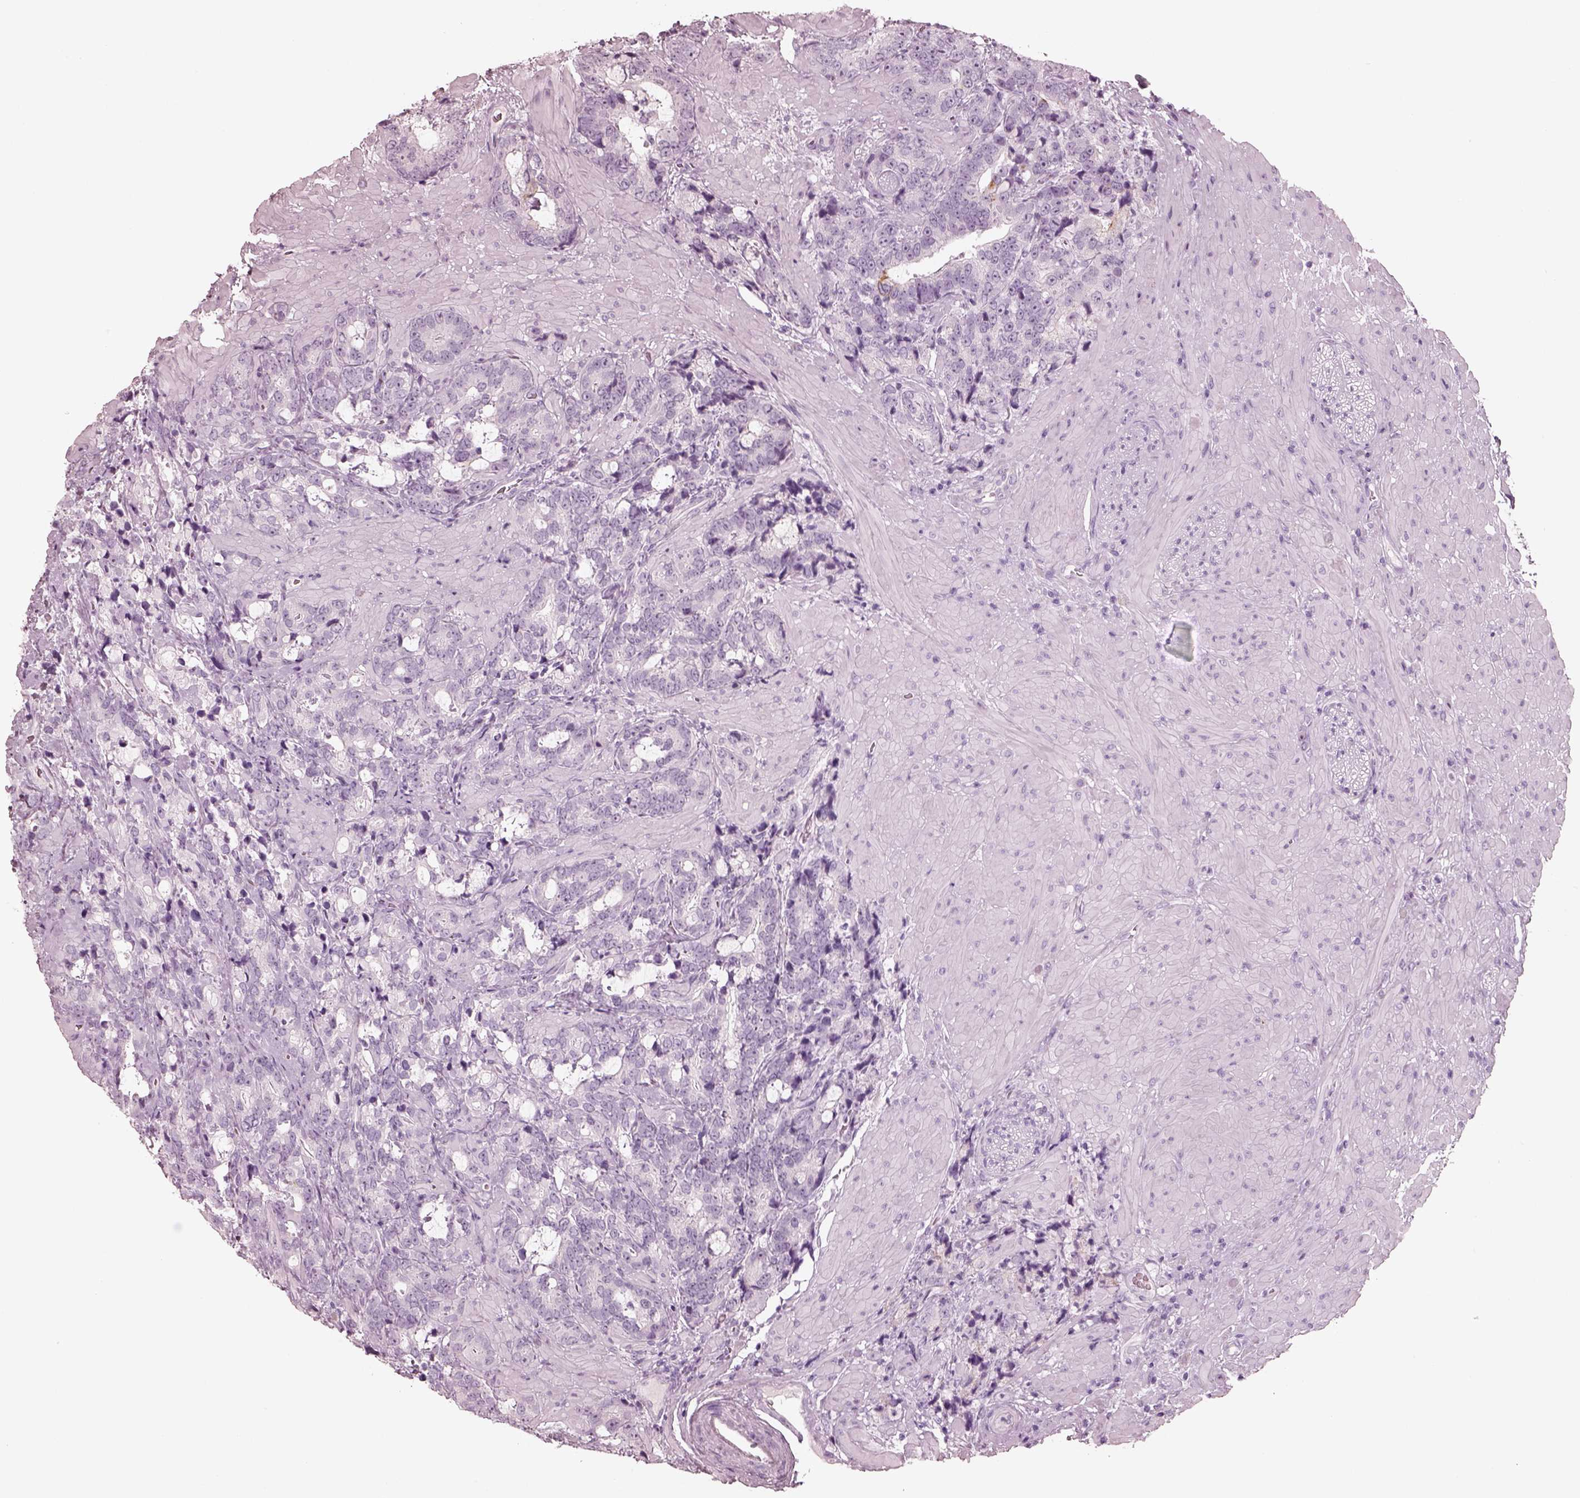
{"staining": {"intensity": "negative", "quantity": "none", "location": "none"}, "tissue": "prostate cancer", "cell_type": "Tumor cells", "image_type": "cancer", "snomed": [{"axis": "morphology", "description": "Adenocarcinoma, High grade"}, {"axis": "topography", "description": "Prostate"}], "caption": "The micrograph shows no significant expression in tumor cells of prostate cancer.", "gene": "PON3", "patient": {"sex": "male", "age": 74}}